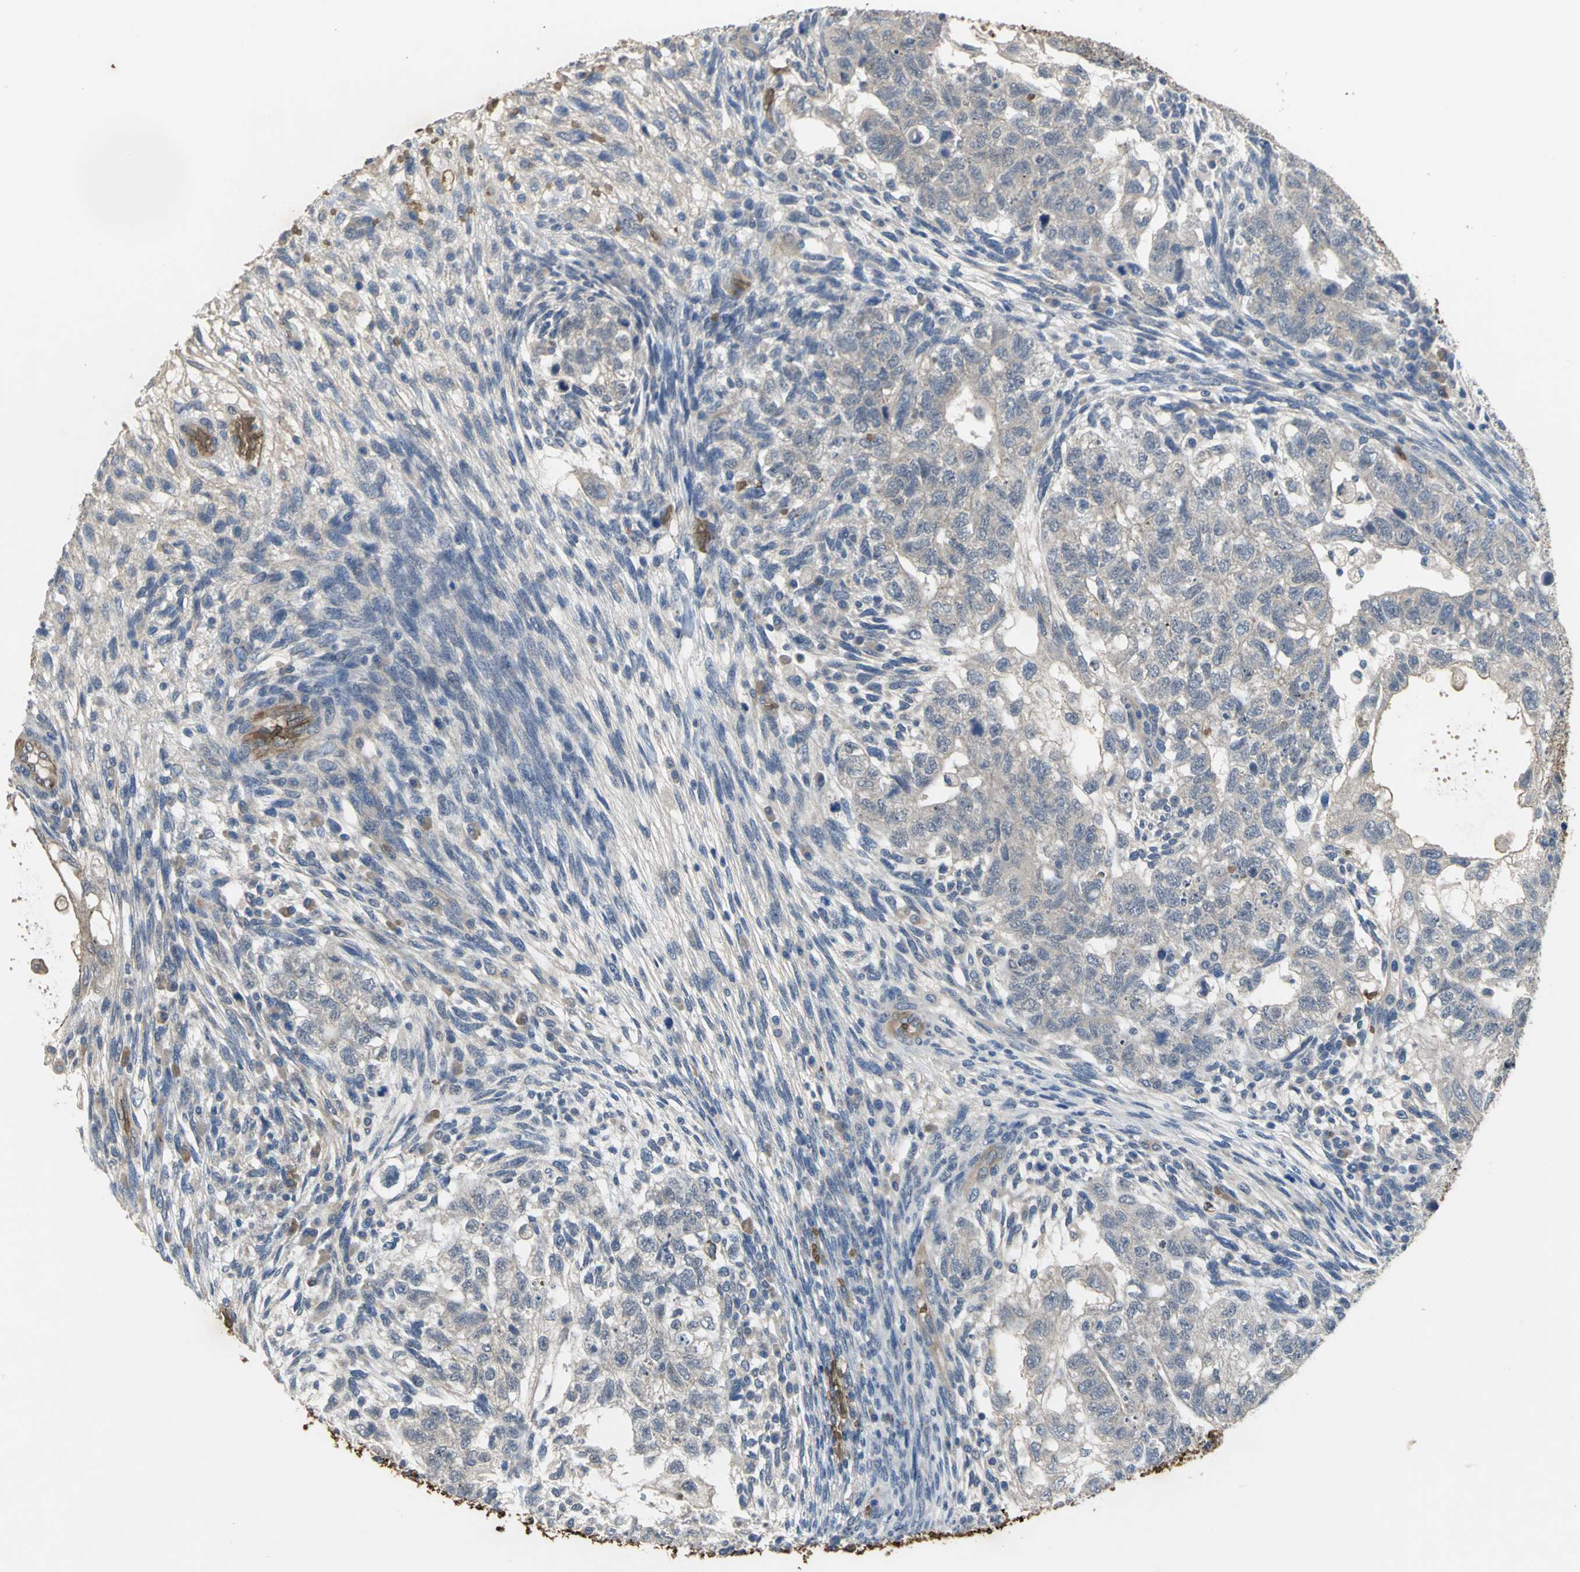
{"staining": {"intensity": "weak", "quantity": ">75%", "location": "cytoplasmic/membranous"}, "tissue": "testis cancer", "cell_type": "Tumor cells", "image_type": "cancer", "snomed": [{"axis": "morphology", "description": "Normal tissue, NOS"}, {"axis": "morphology", "description": "Carcinoma, Embryonal, NOS"}, {"axis": "topography", "description": "Testis"}], "caption": "Immunohistochemistry of testis embryonal carcinoma demonstrates low levels of weak cytoplasmic/membranous expression in about >75% of tumor cells.", "gene": "TREM1", "patient": {"sex": "male", "age": 36}}